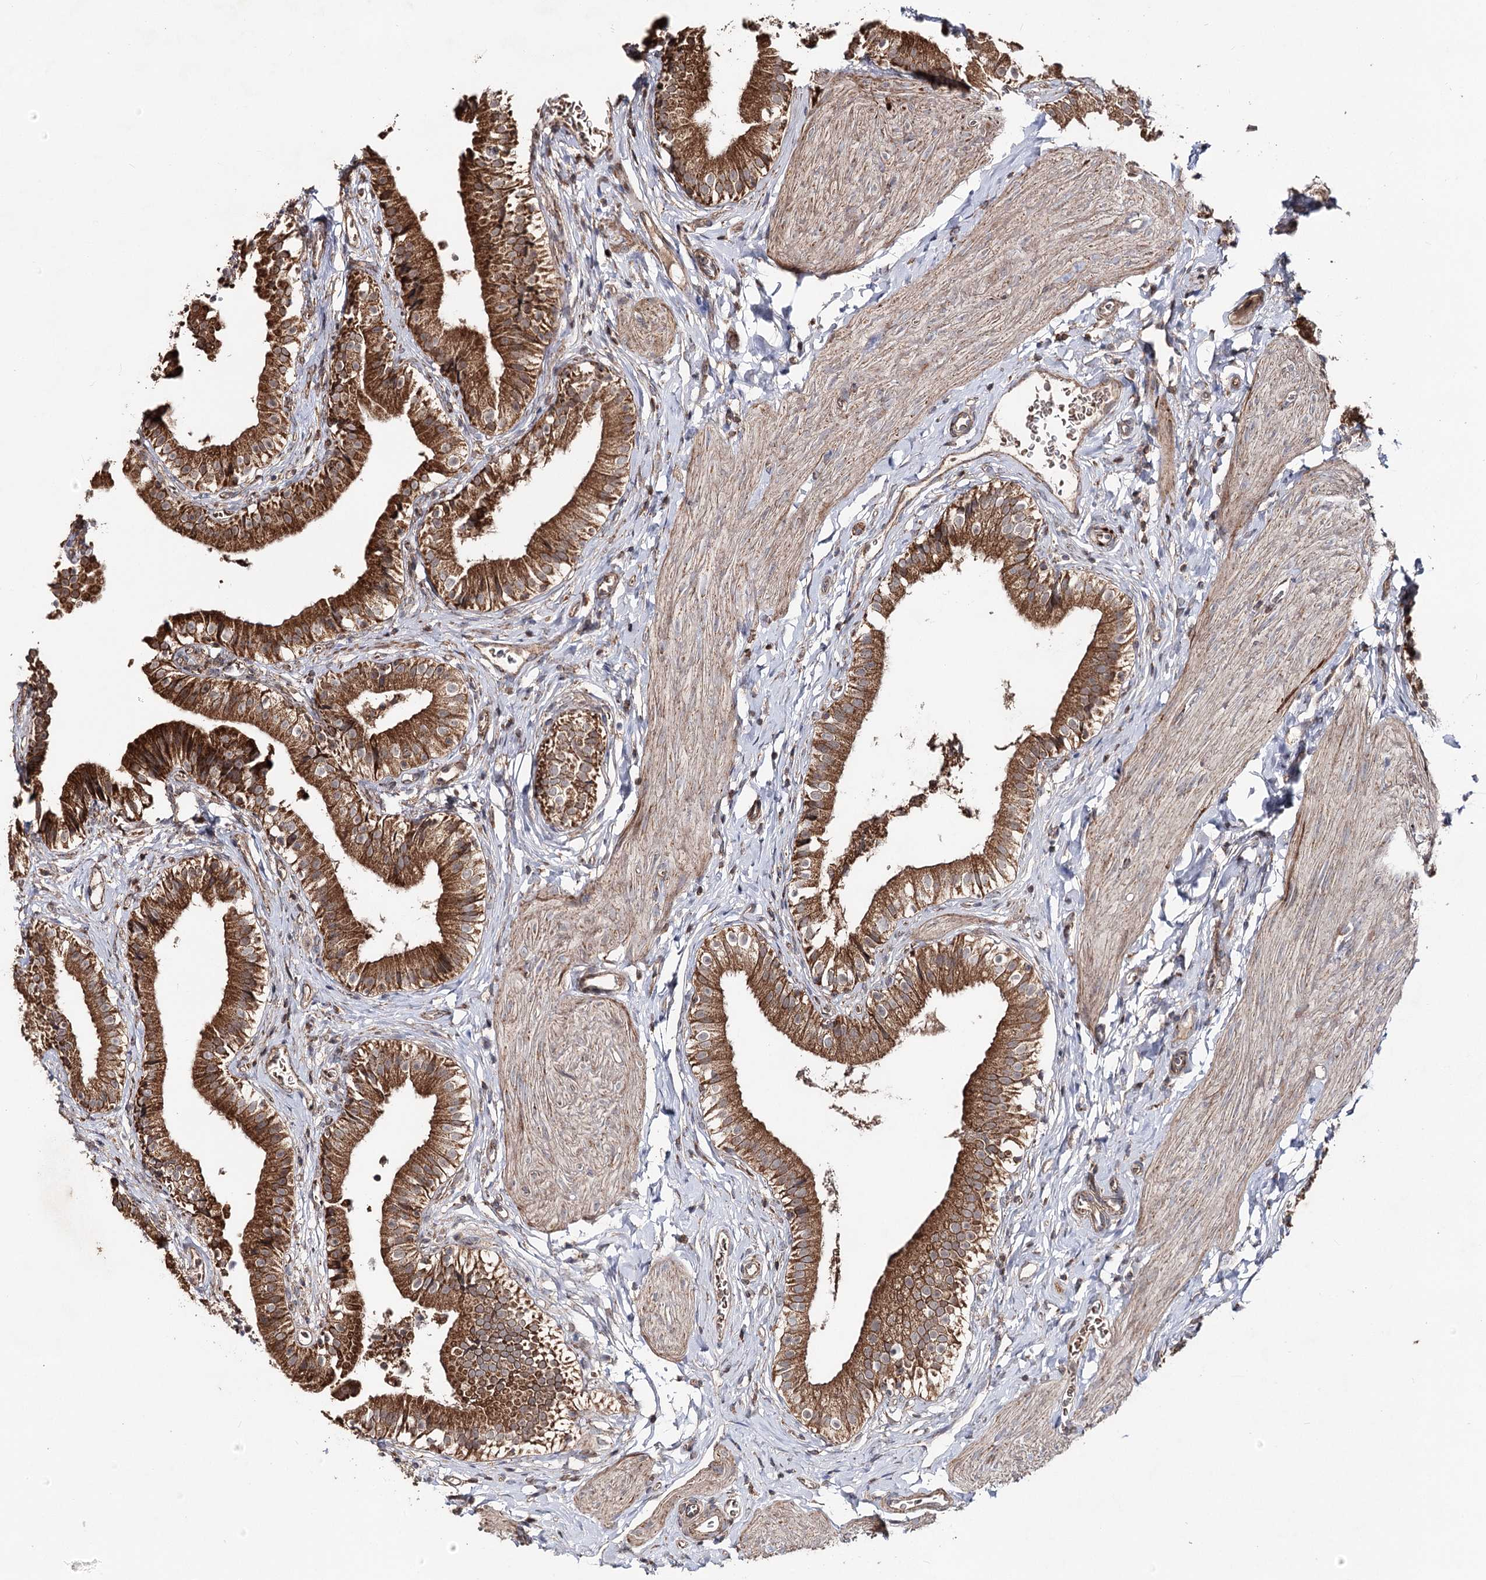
{"staining": {"intensity": "strong", "quantity": ">75%", "location": "cytoplasmic/membranous"}, "tissue": "gallbladder", "cell_type": "Glandular cells", "image_type": "normal", "snomed": [{"axis": "morphology", "description": "Normal tissue, NOS"}, {"axis": "topography", "description": "Gallbladder"}], "caption": "A high amount of strong cytoplasmic/membranous positivity is appreciated in about >75% of glandular cells in benign gallbladder.", "gene": "MINDY3", "patient": {"sex": "female", "age": 47}}